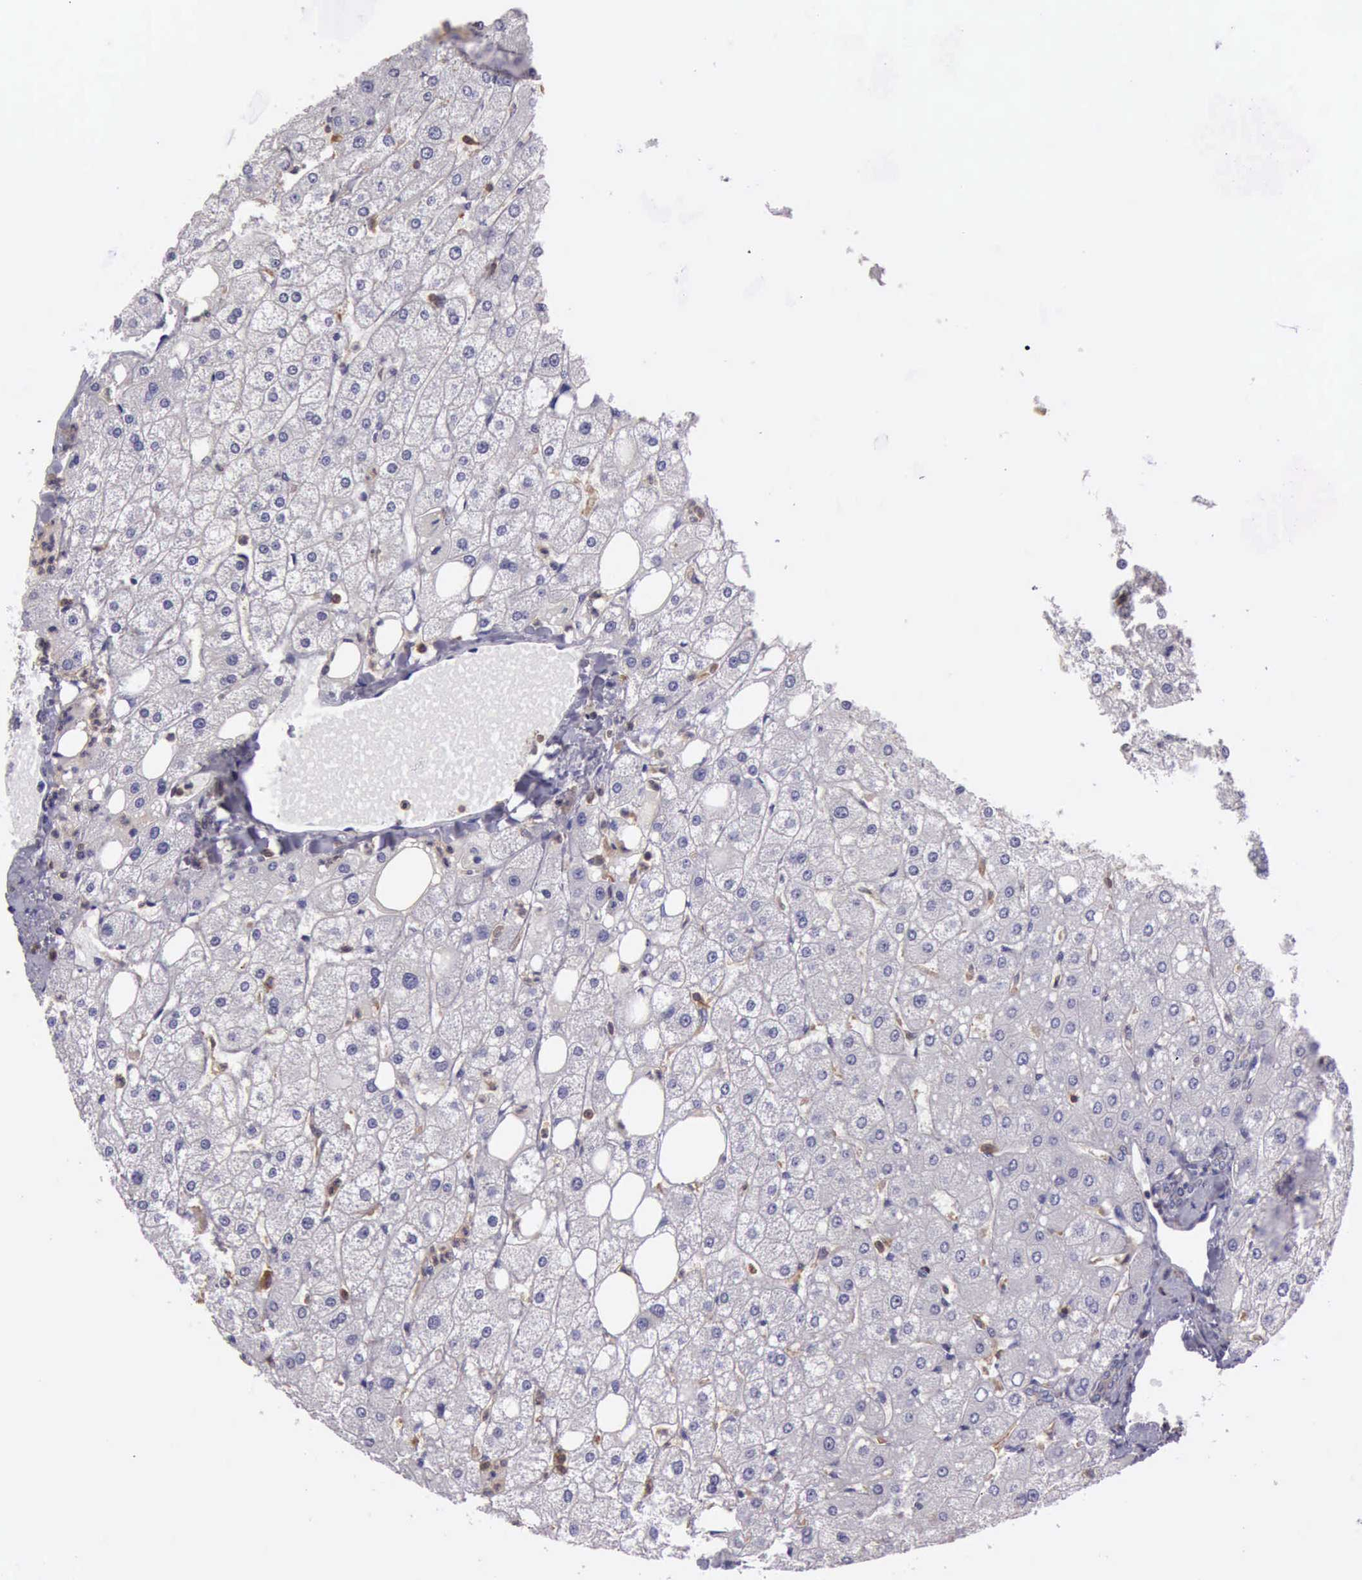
{"staining": {"intensity": "negative", "quantity": "none", "location": "none"}, "tissue": "liver", "cell_type": "Cholangiocytes", "image_type": "normal", "snomed": [{"axis": "morphology", "description": "Normal tissue, NOS"}, {"axis": "topography", "description": "Liver"}], "caption": "High power microscopy image of an IHC photomicrograph of benign liver, revealing no significant positivity in cholangiocytes.", "gene": "ARHGAP4", "patient": {"sex": "male", "age": 35}}